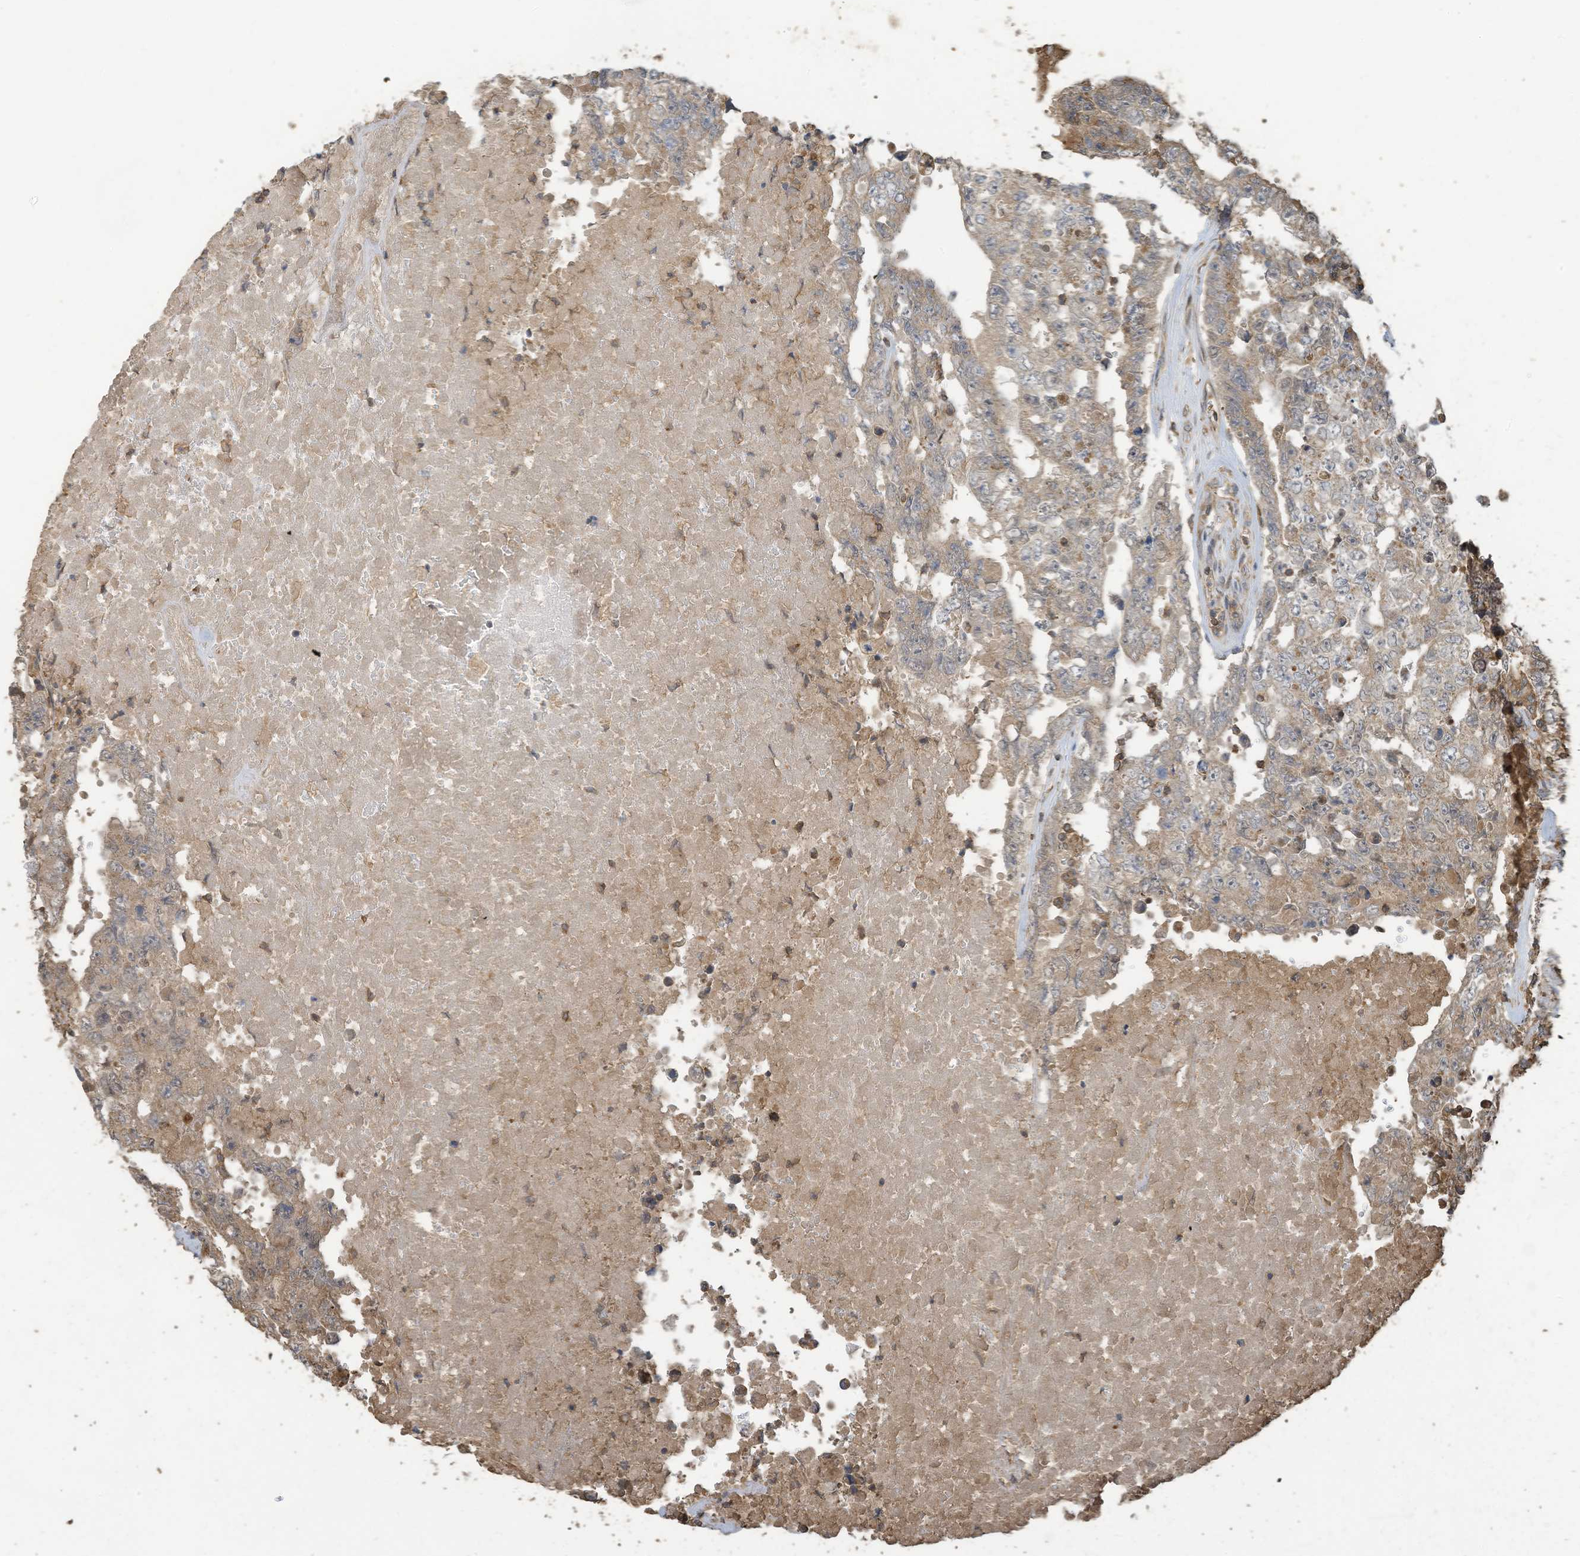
{"staining": {"intensity": "weak", "quantity": "25%-75%", "location": "cytoplasmic/membranous"}, "tissue": "testis cancer", "cell_type": "Tumor cells", "image_type": "cancer", "snomed": [{"axis": "morphology", "description": "Carcinoma, Embryonal, NOS"}, {"axis": "topography", "description": "Testis"}], "caption": "Human testis embryonal carcinoma stained for a protein (brown) demonstrates weak cytoplasmic/membranous positive positivity in approximately 25%-75% of tumor cells.", "gene": "COX10", "patient": {"sex": "male", "age": 26}}